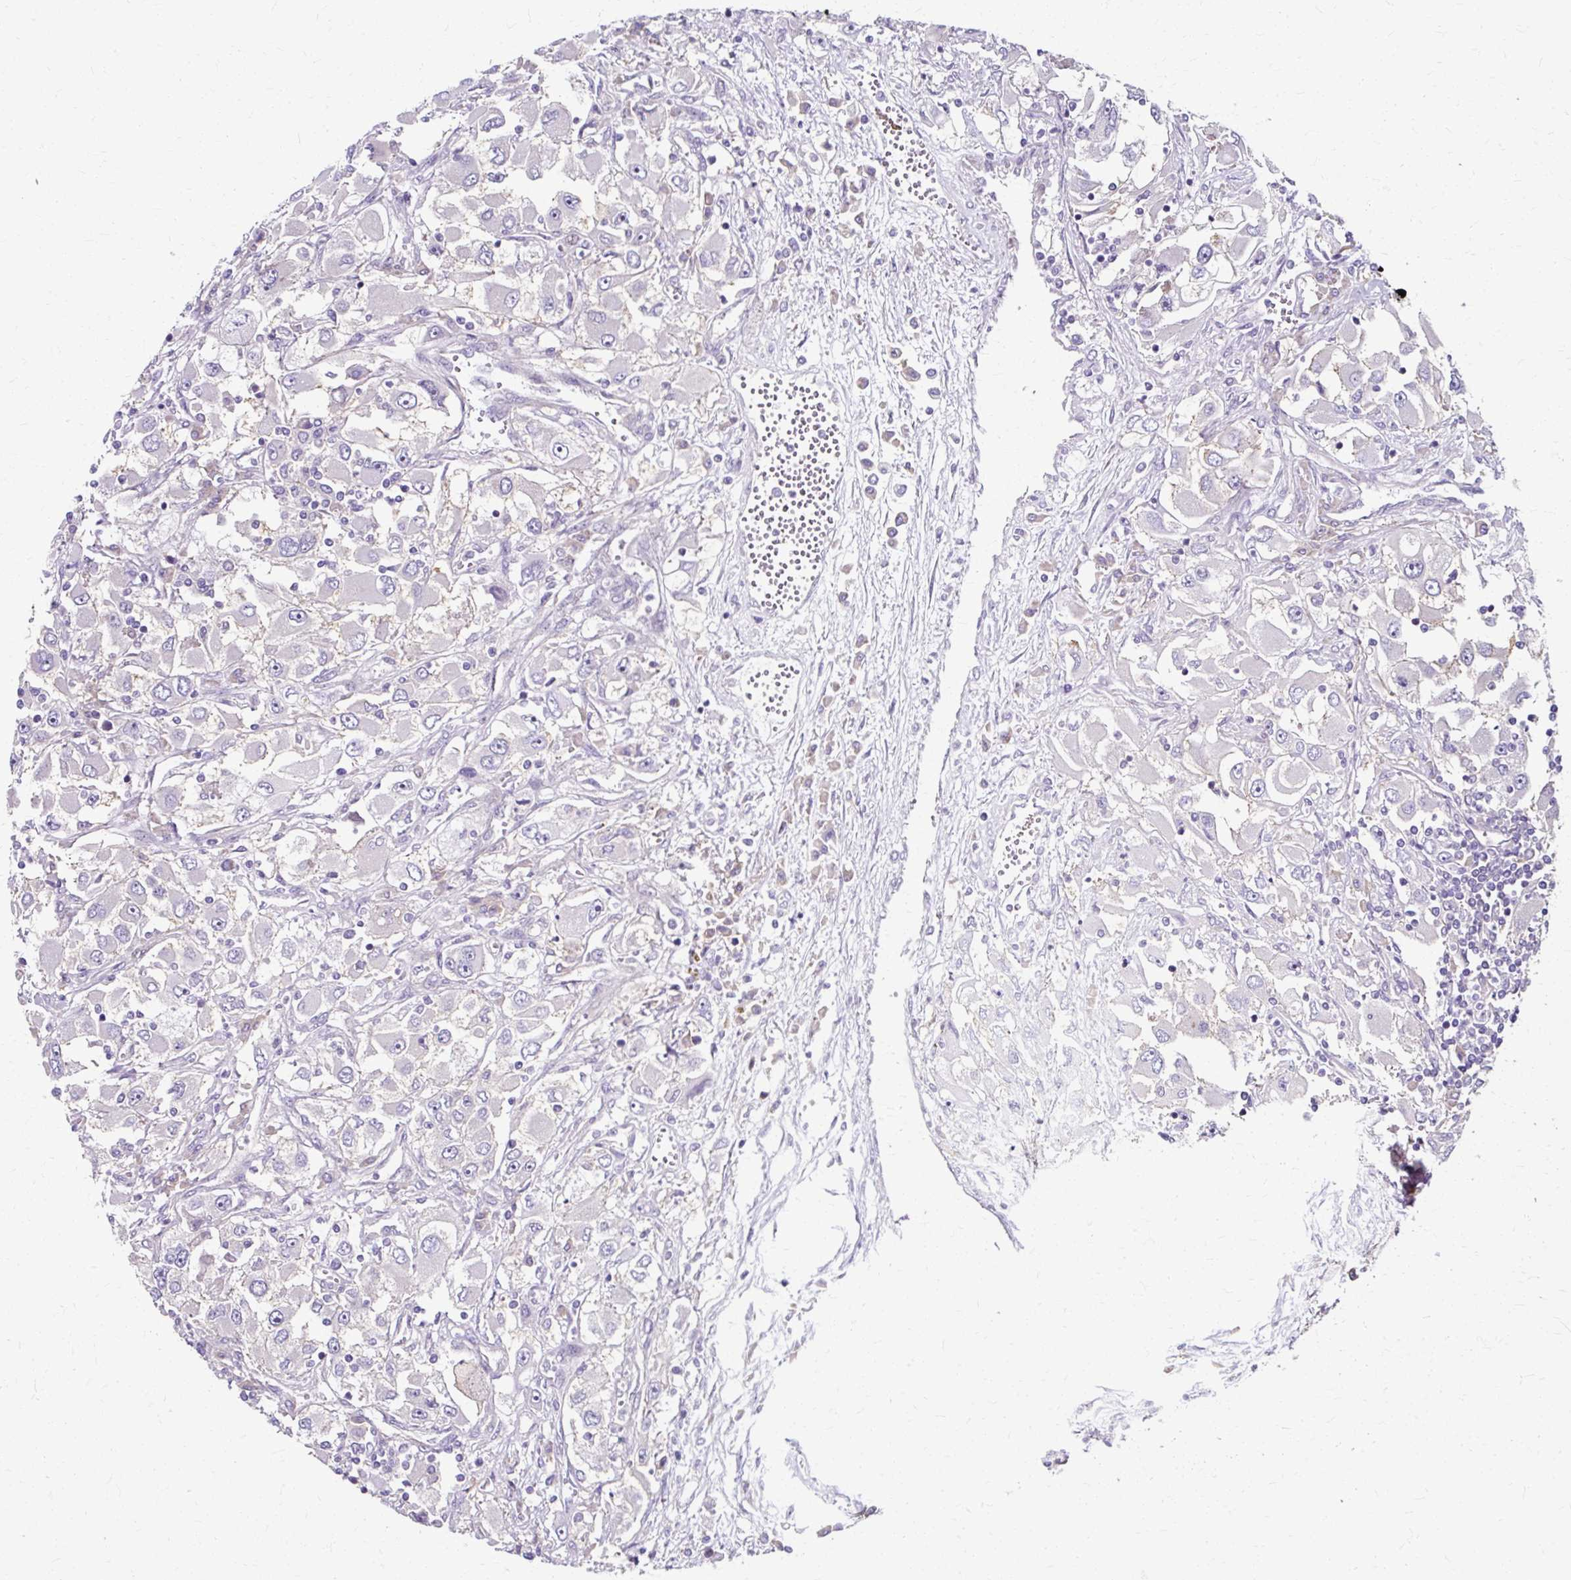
{"staining": {"intensity": "negative", "quantity": "none", "location": "none"}, "tissue": "renal cancer", "cell_type": "Tumor cells", "image_type": "cancer", "snomed": [{"axis": "morphology", "description": "Adenocarcinoma, NOS"}, {"axis": "topography", "description": "Kidney"}], "caption": "There is no significant staining in tumor cells of adenocarcinoma (renal). (DAB (3,3'-diaminobenzidine) immunohistochemistry (IHC), high magnification).", "gene": "ZNF555", "patient": {"sex": "female", "age": 52}}